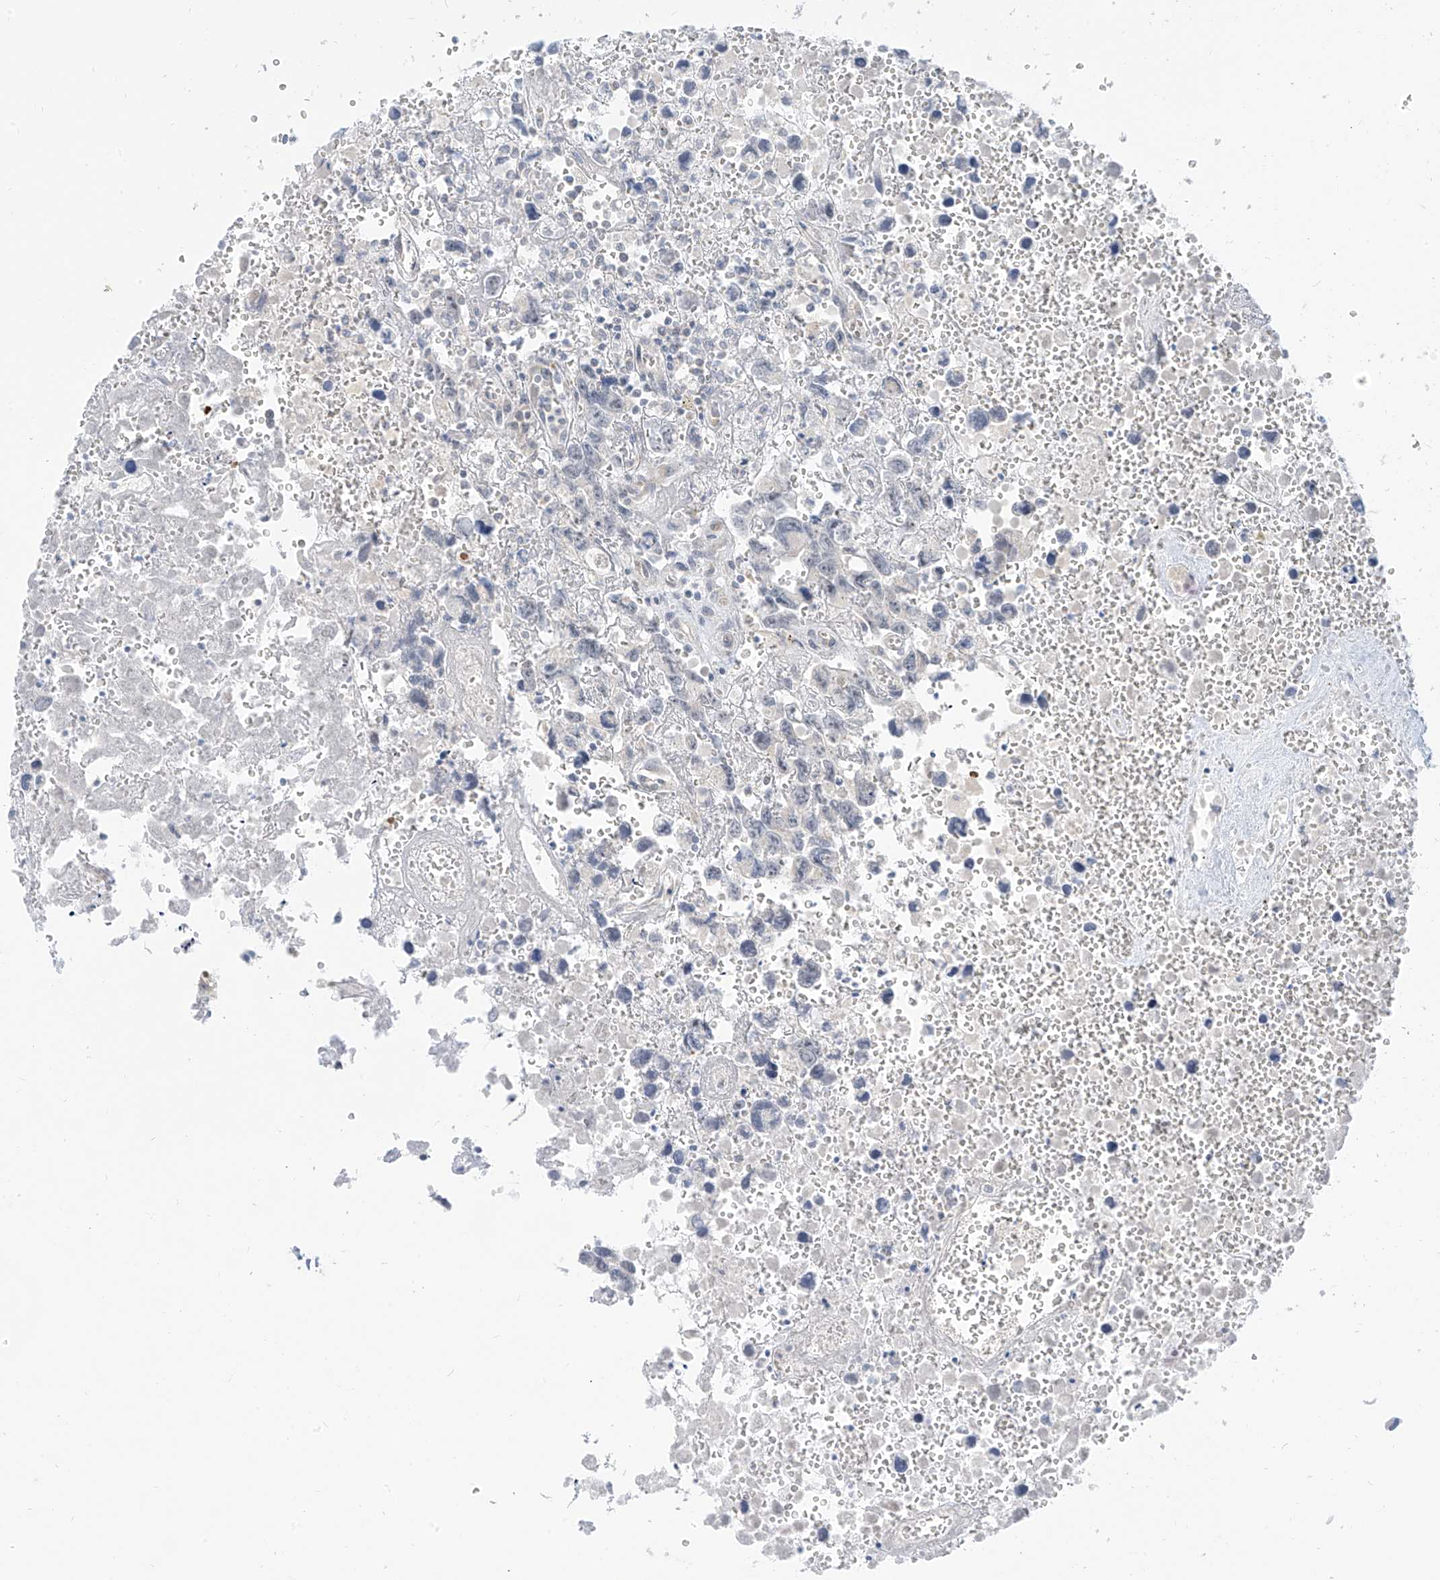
{"staining": {"intensity": "negative", "quantity": "none", "location": "none"}, "tissue": "testis cancer", "cell_type": "Tumor cells", "image_type": "cancer", "snomed": [{"axis": "morphology", "description": "Carcinoma, Embryonal, NOS"}, {"axis": "topography", "description": "Testis"}], "caption": "Protein analysis of testis cancer displays no significant expression in tumor cells.", "gene": "C2orf42", "patient": {"sex": "male", "age": 31}}